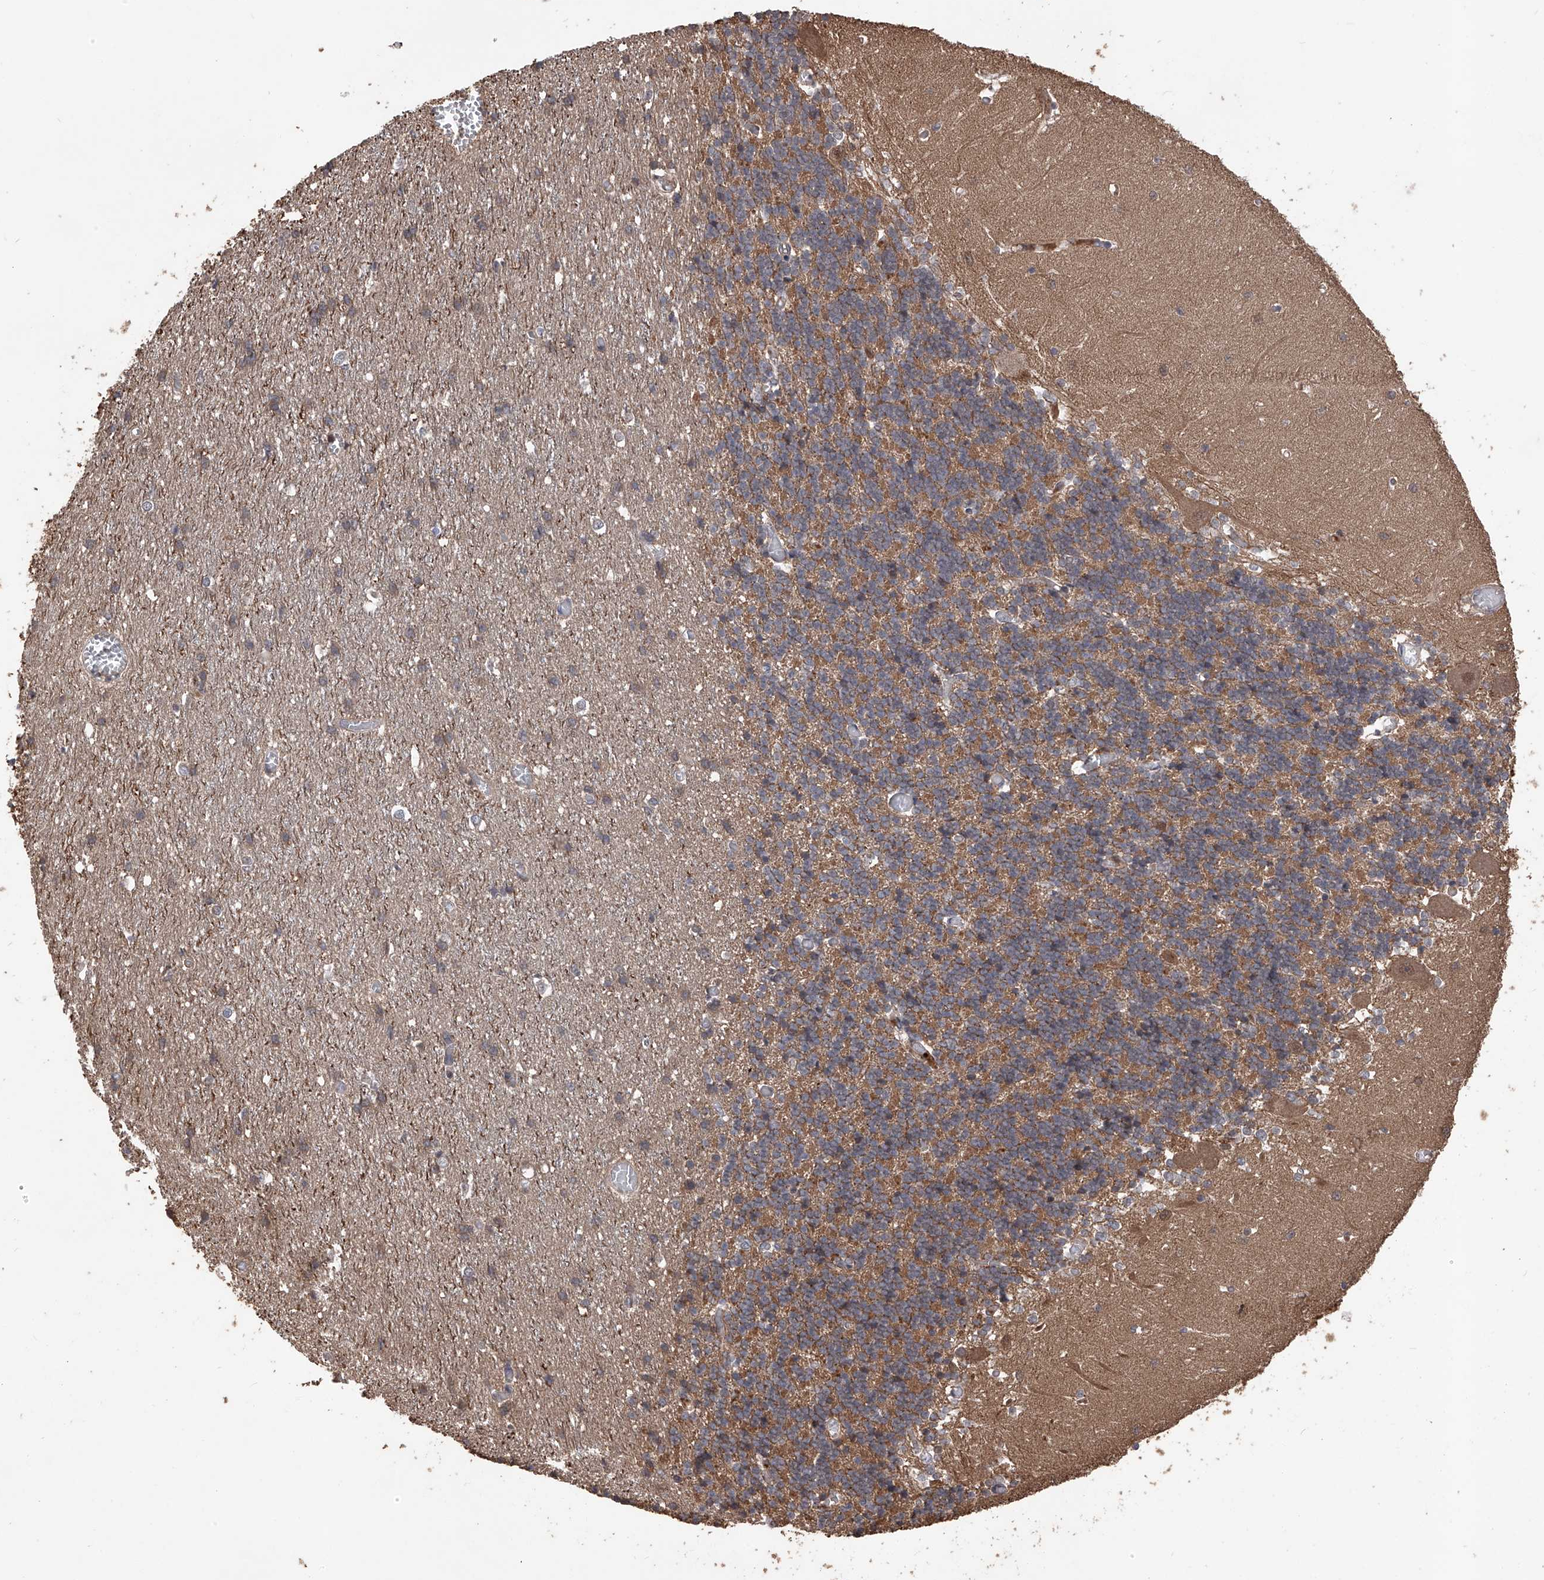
{"staining": {"intensity": "moderate", "quantity": ">75%", "location": "cytoplasmic/membranous"}, "tissue": "cerebellum", "cell_type": "Cells in granular layer", "image_type": "normal", "snomed": [{"axis": "morphology", "description": "Normal tissue, NOS"}, {"axis": "topography", "description": "Cerebellum"}], "caption": "Immunohistochemical staining of unremarkable human cerebellum exhibits medium levels of moderate cytoplasmic/membranous staining in about >75% of cells in granular layer.", "gene": "LYSMD4", "patient": {"sex": "male", "age": 37}}